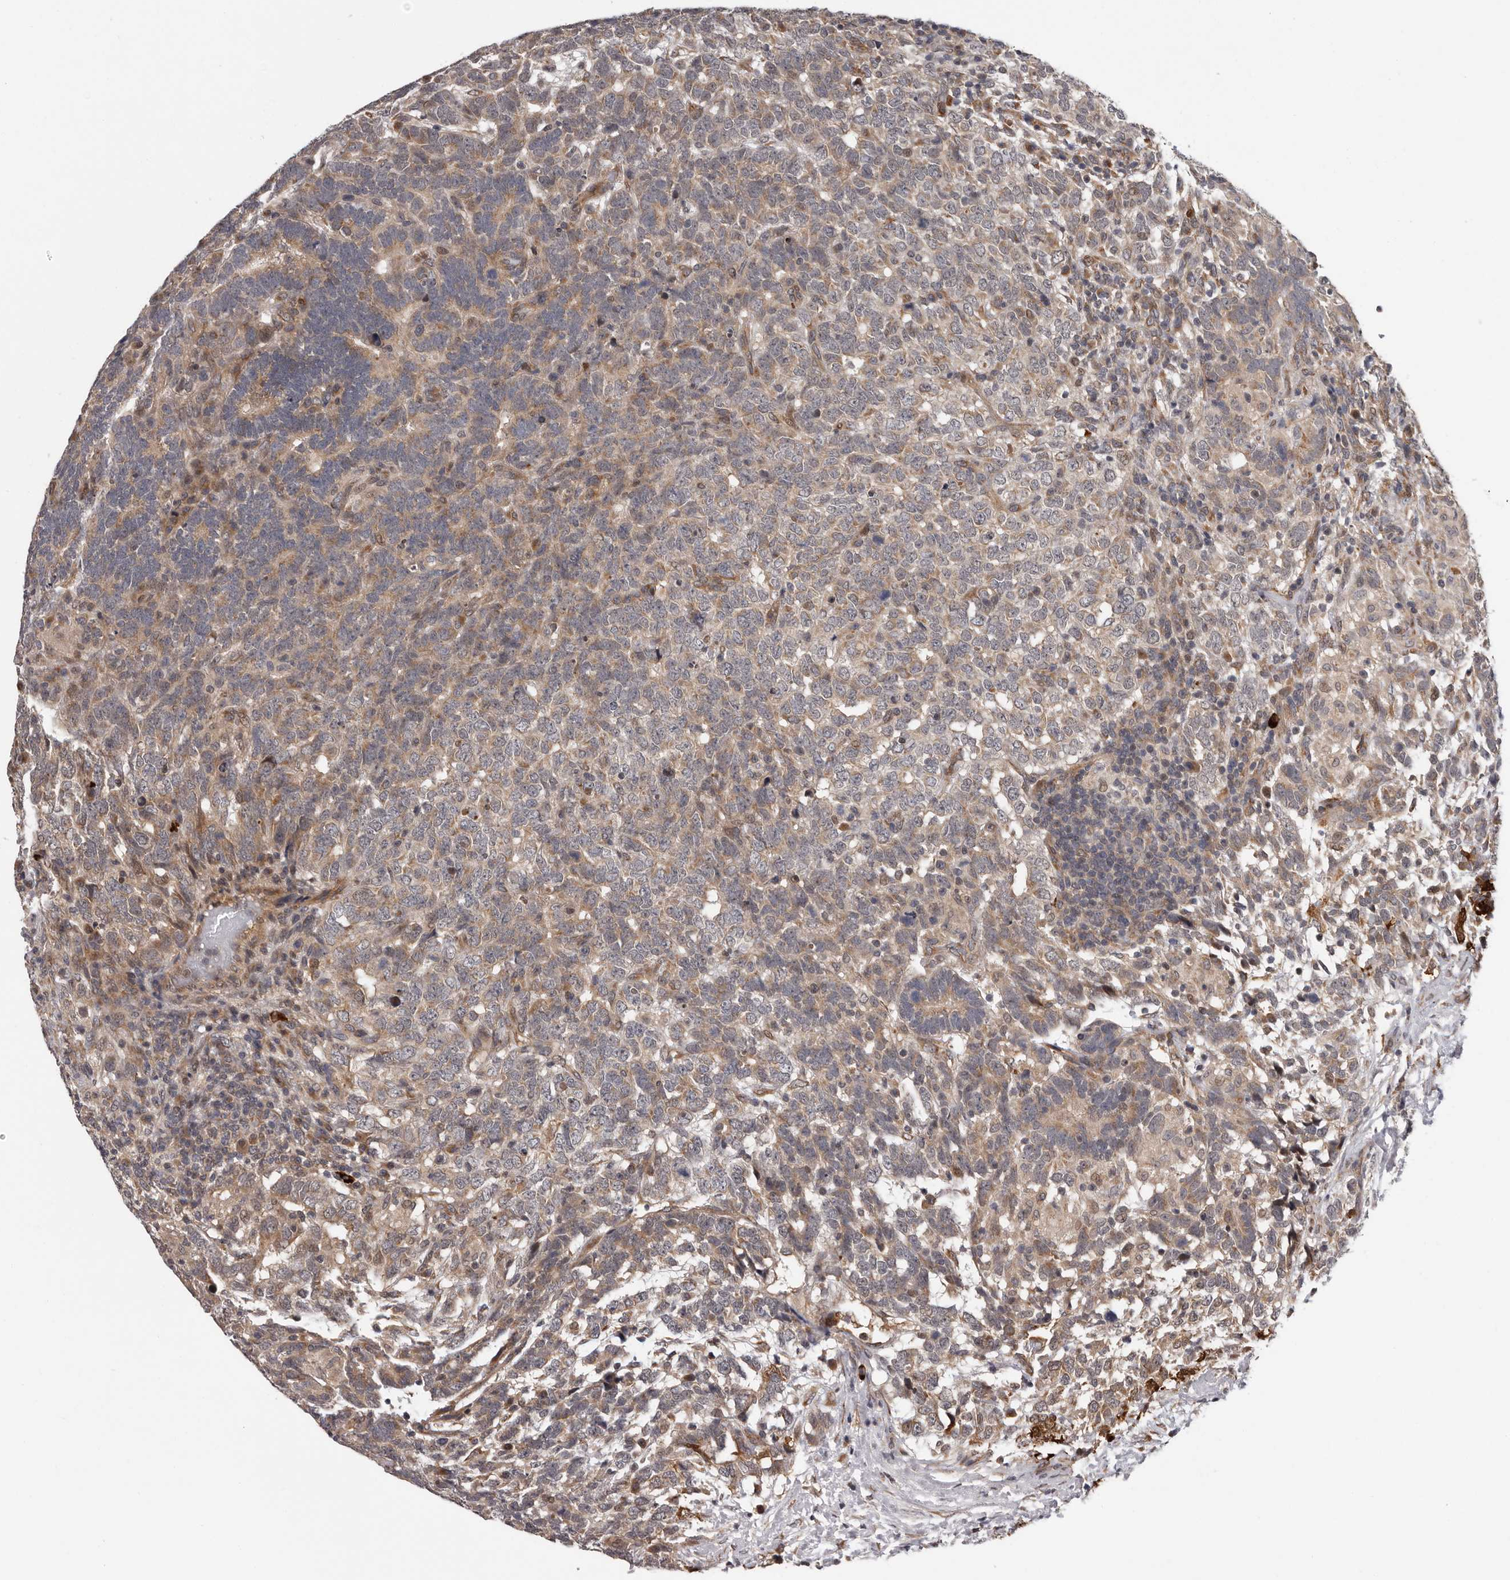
{"staining": {"intensity": "weak", "quantity": ">75%", "location": "cytoplasmic/membranous"}, "tissue": "testis cancer", "cell_type": "Tumor cells", "image_type": "cancer", "snomed": [{"axis": "morphology", "description": "Carcinoma, Embryonal, NOS"}, {"axis": "topography", "description": "Testis"}], "caption": "Testis cancer stained with a brown dye reveals weak cytoplasmic/membranous positive positivity in about >75% of tumor cells.", "gene": "MED8", "patient": {"sex": "male", "age": 26}}